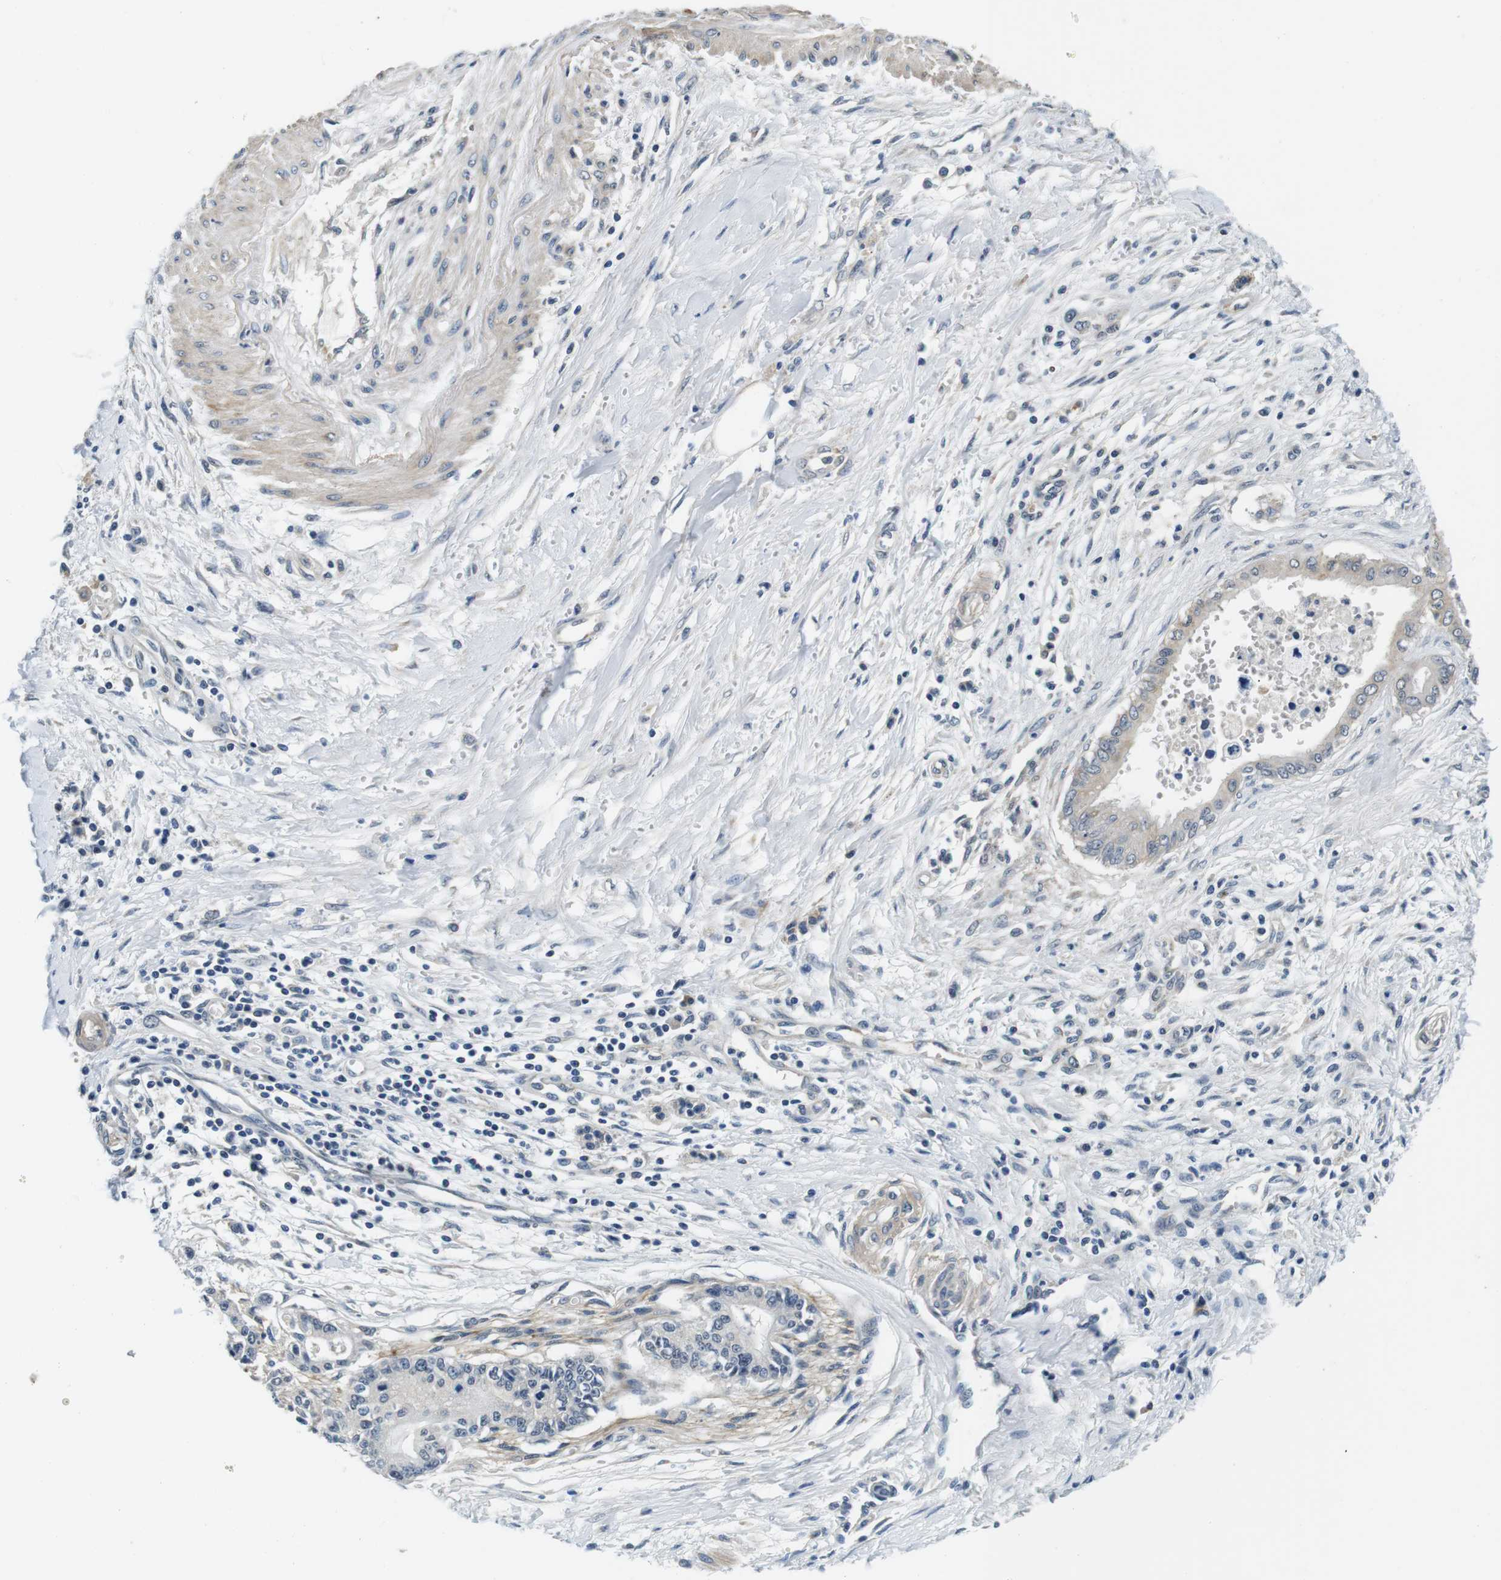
{"staining": {"intensity": "weak", "quantity": "<25%", "location": "cytoplasmic/membranous"}, "tissue": "pancreatic cancer", "cell_type": "Tumor cells", "image_type": "cancer", "snomed": [{"axis": "morphology", "description": "Adenocarcinoma, NOS"}, {"axis": "topography", "description": "Pancreas"}], "caption": "Tumor cells are negative for brown protein staining in pancreatic adenocarcinoma.", "gene": "DTNA", "patient": {"sex": "male", "age": 56}}